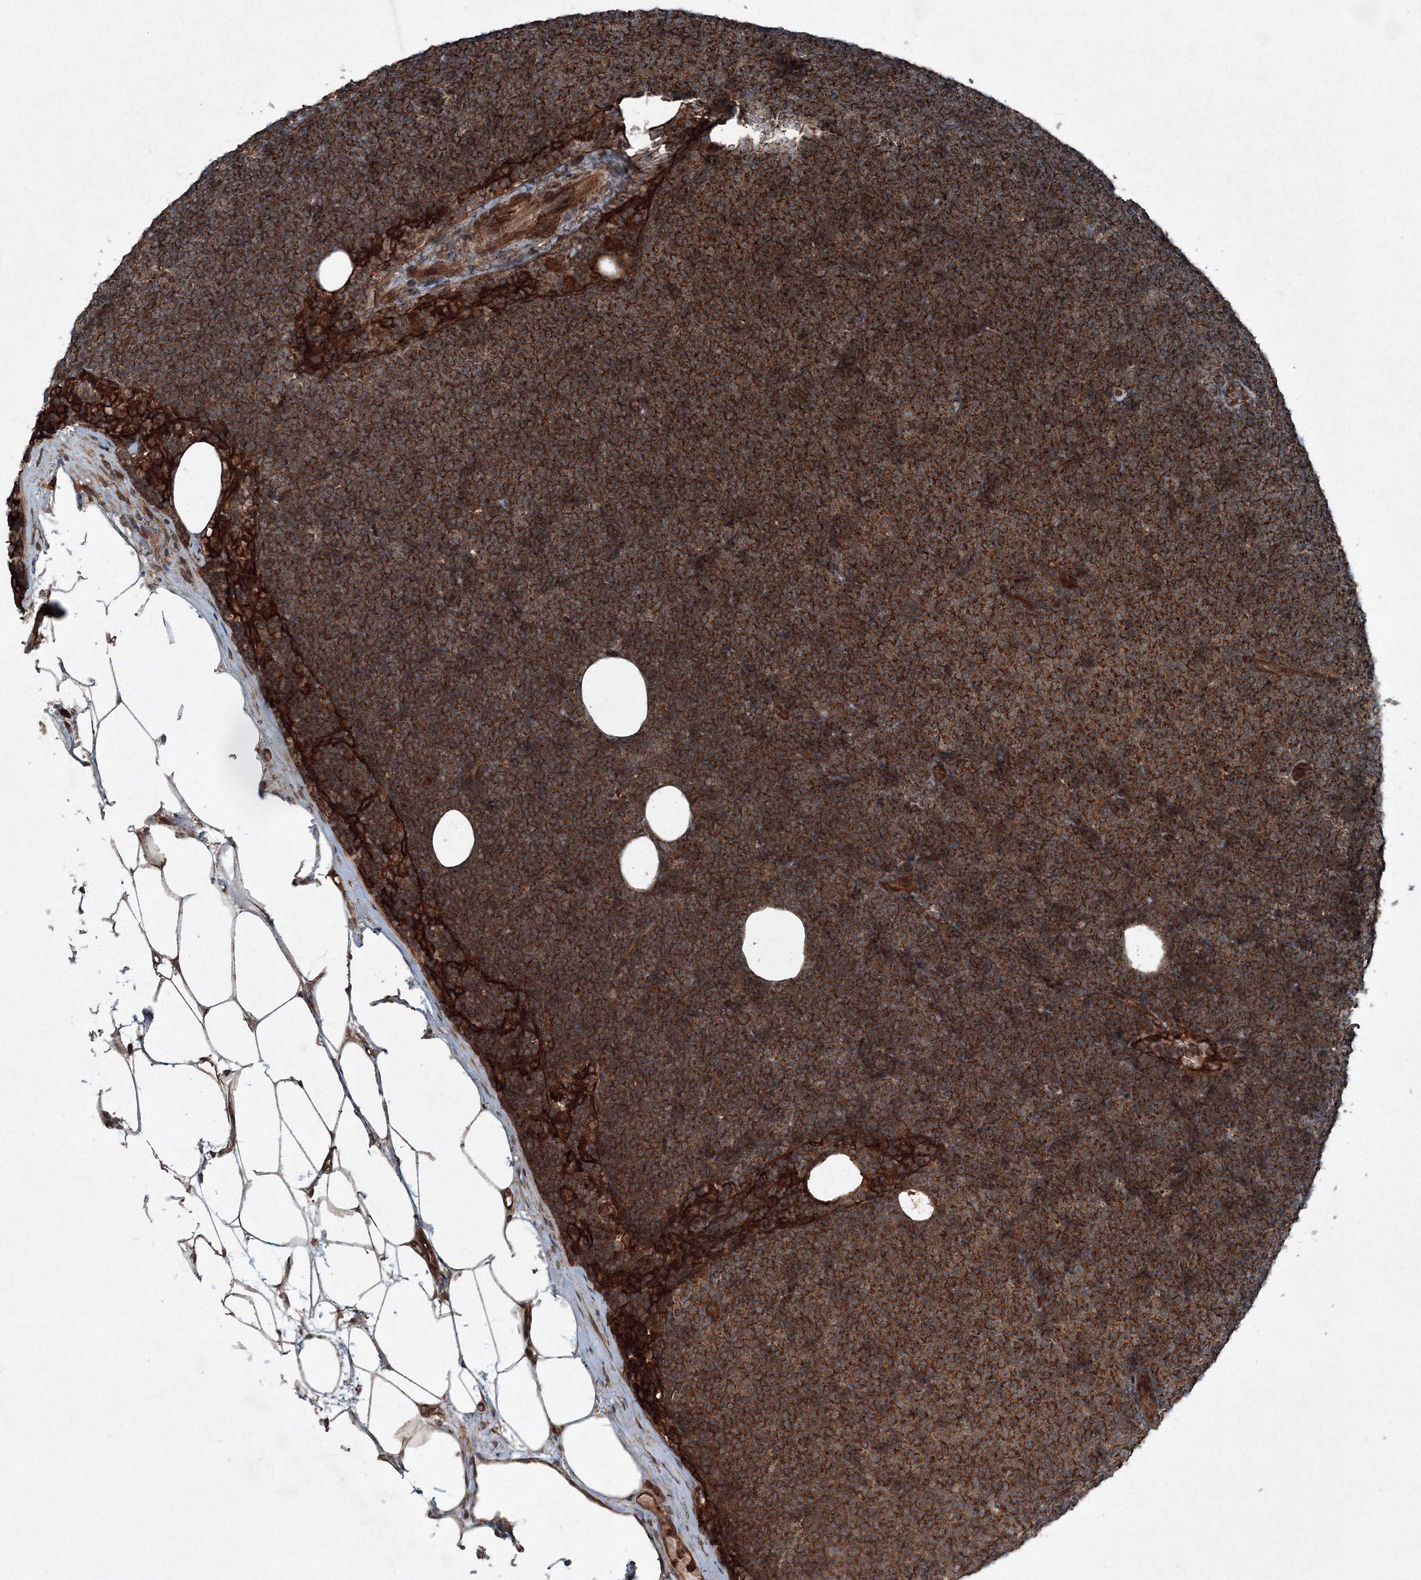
{"staining": {"intensity": "strong", "quantity": ">75%", "location": "cytoplasmic/membranous"}, "tissue": "lymphoma", "cell_type": "Tumor cells", "image_type": "cancer", "snomed": [{"axis": "morphology", "description": "Malignant lymphoma, non-Hodgkin's type, Low grade"}, {"axis": "topography", "description": "Lymph node"}], "caption": "Immunohistochemistry image of lymphoma stained for a protein (brown), which displays high levels of strong cytoplasmic/membranous positivity in about >75% of tumor cells.", "gene": "COPS7B", "patient": {"sex": "female", "age": 53}}